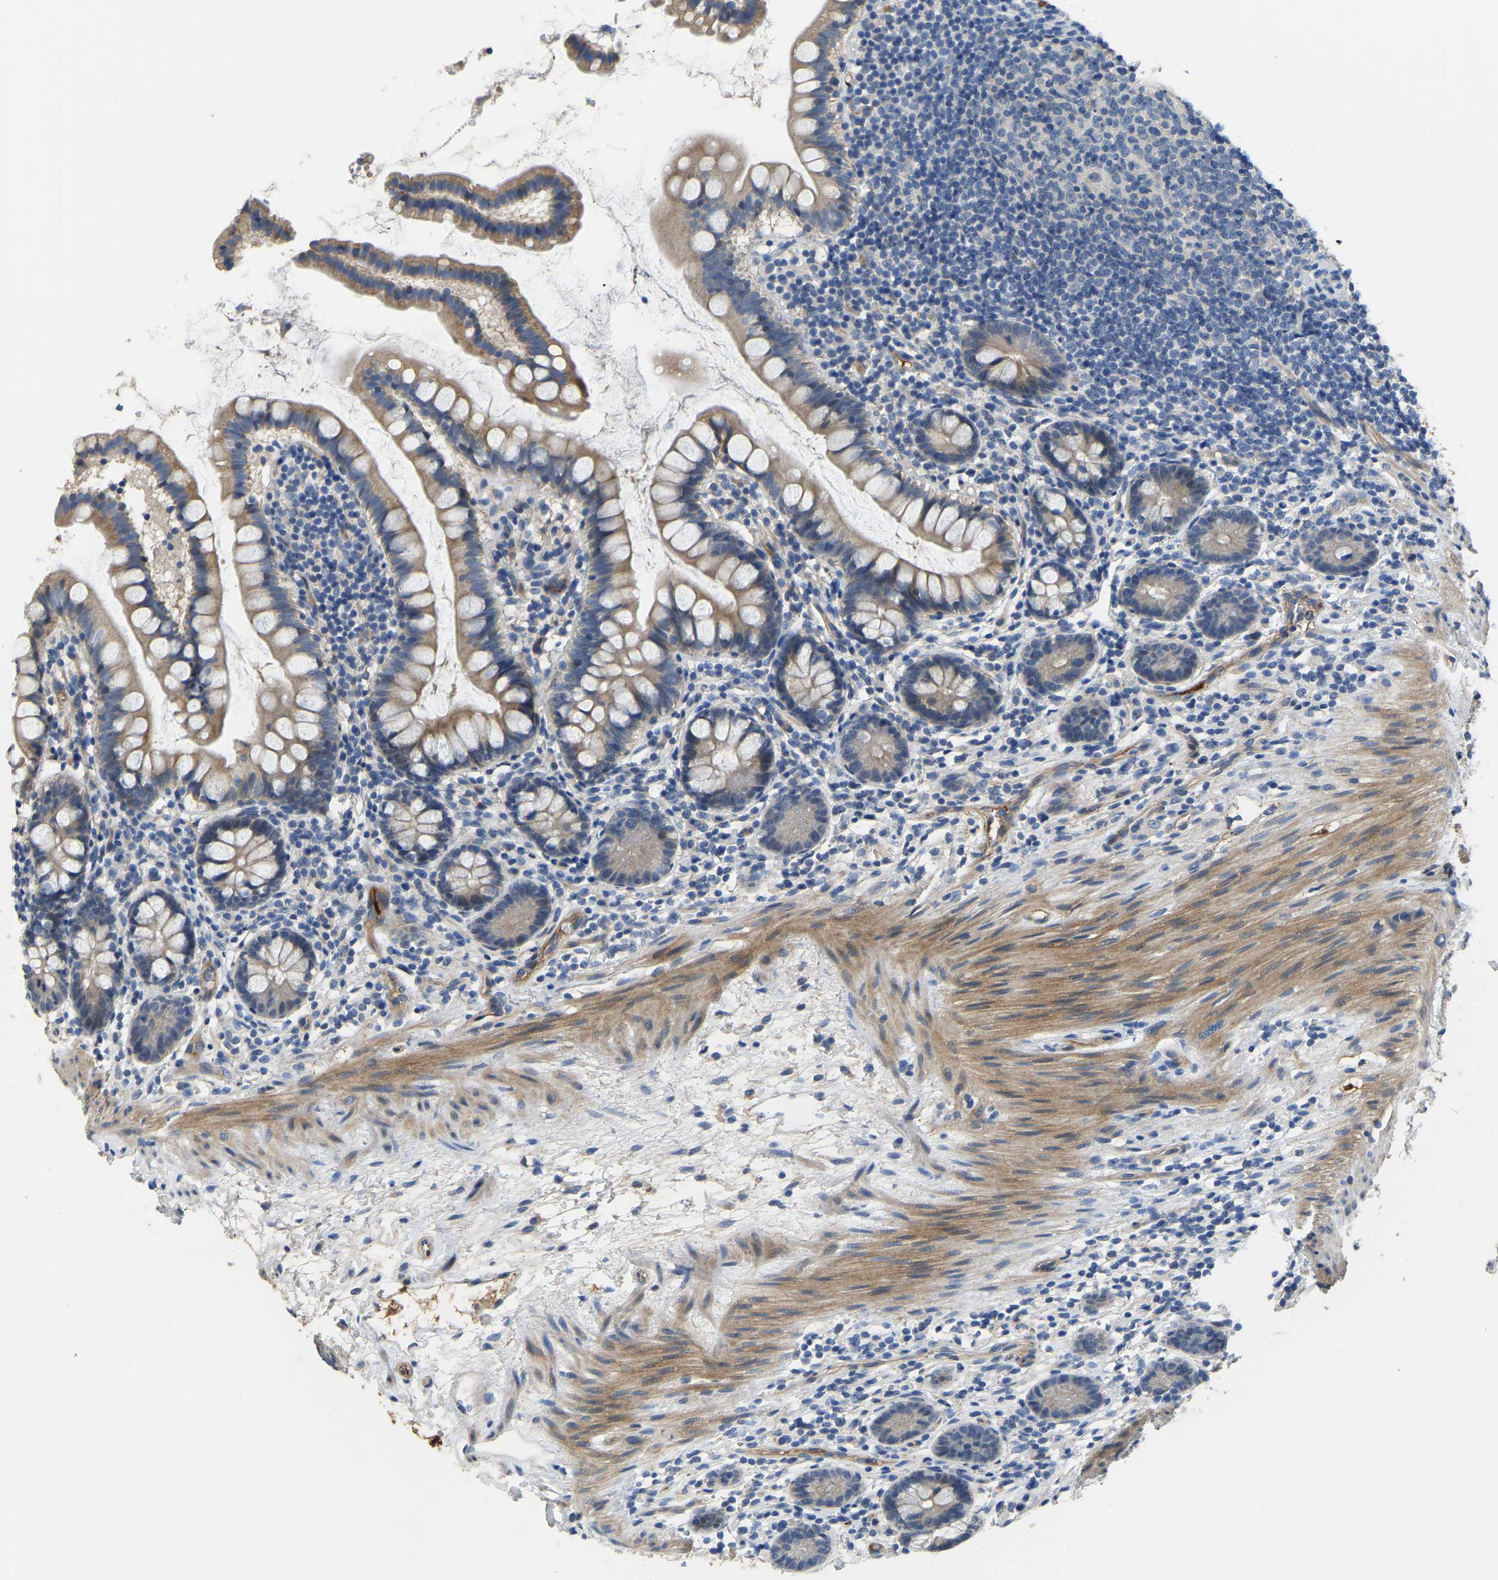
{"staining": {"intensity": "moderate", "quantity": "<25%", "location": "cytoplasmic/membranous"}, "tissue": "small intestine", "cell_type": "Glandular cells", "image_type": "normal", "snomed": [{"axis": "morphology", "description": "Normal tissue, NOS"}, {"axis": "topography", "description": "Small intestine"}], "caption": "Immunohistochemical staining of benign human small intestine displays low levels of moderate cytoplasmic/membranous expression in approximately <25% of glandular cells.", "gene": "HIGD2B", "patient": {"sex": "female", "age": 84}}